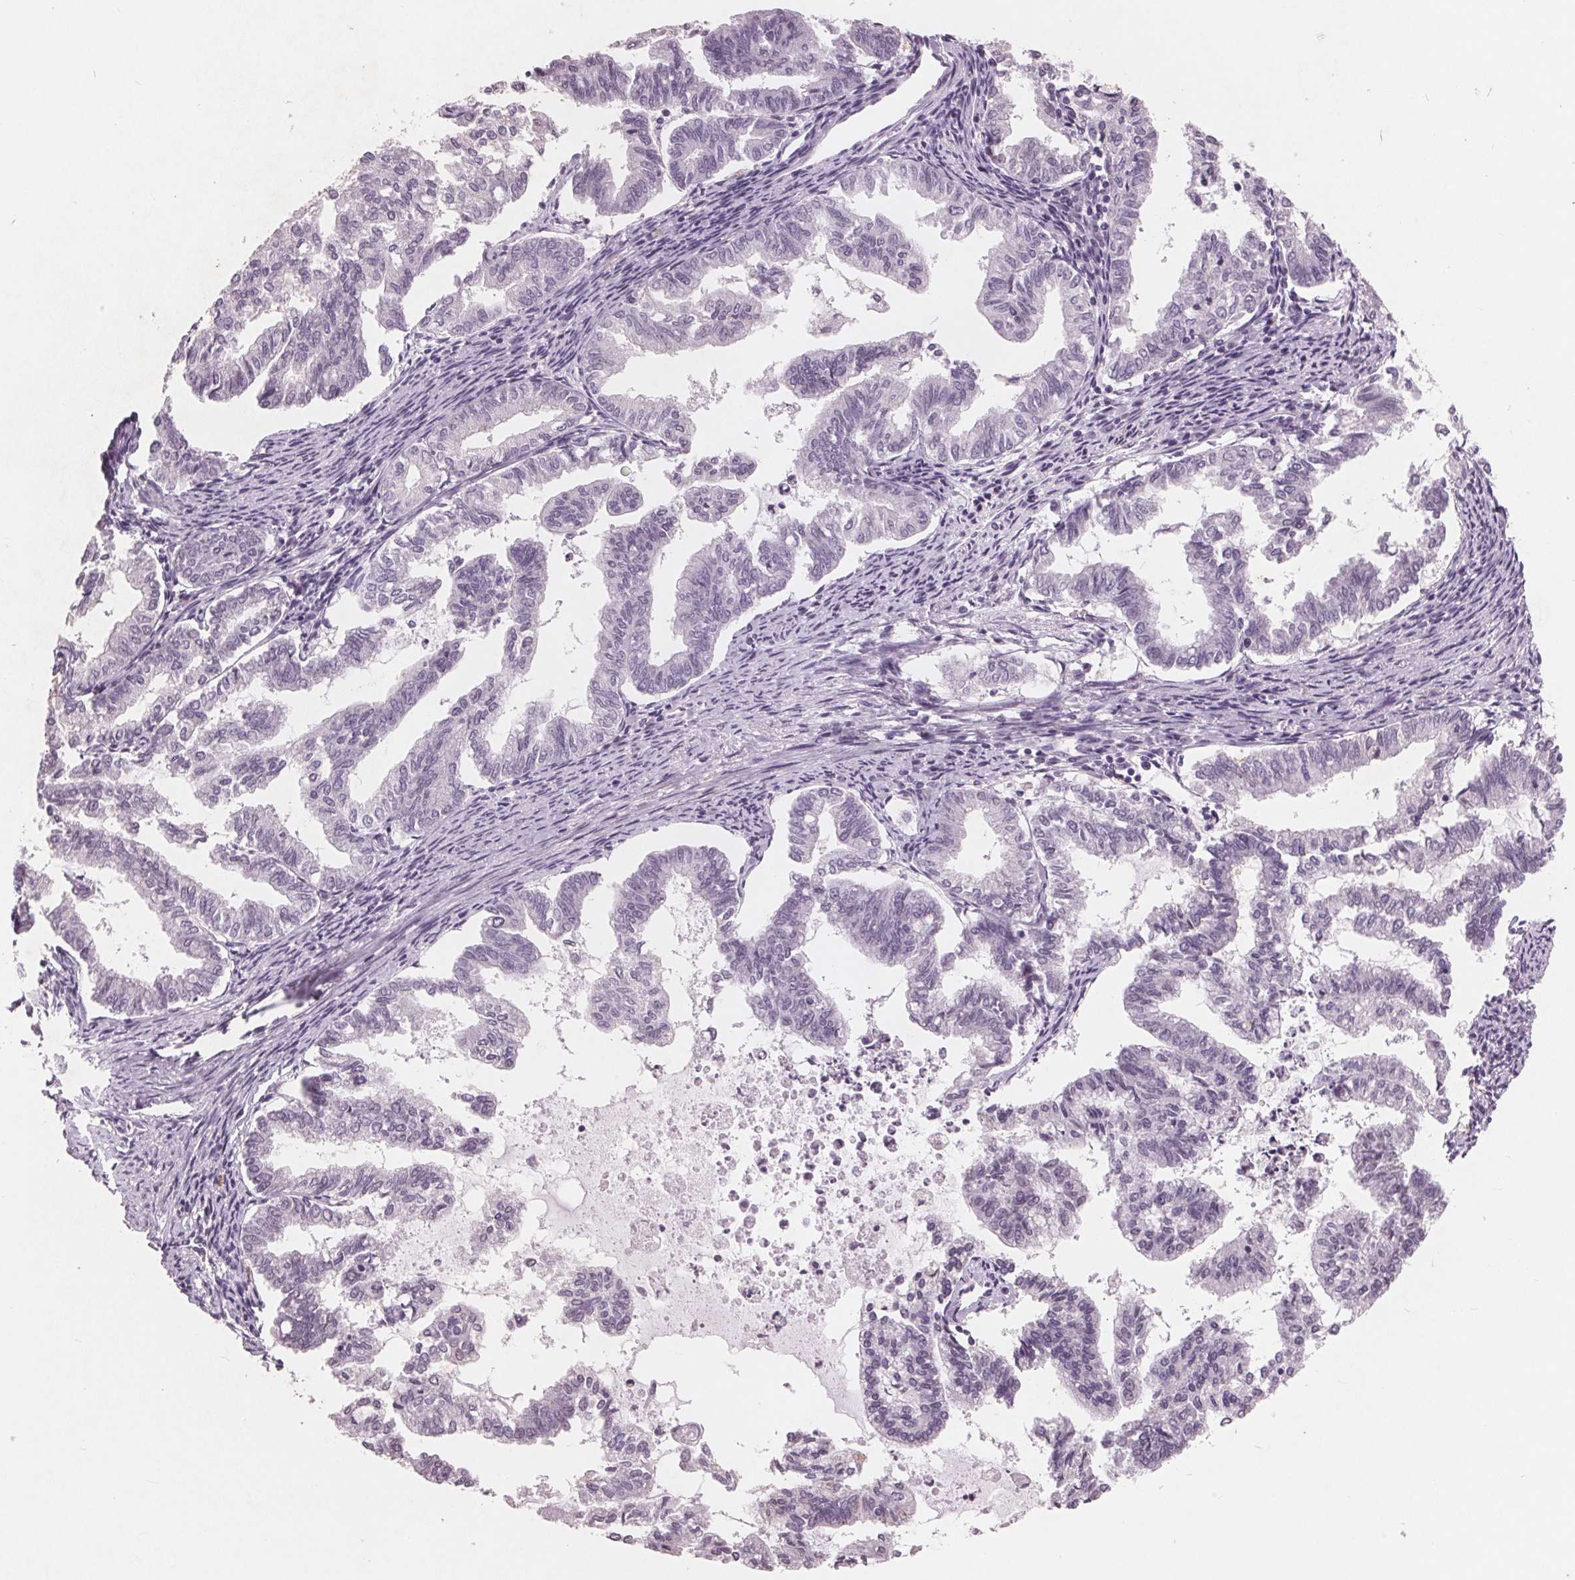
{"staining": {"intensity": "negative", "quantity": "none", "location": "none"}, "tissue": "endometrial cancer", "cell_type": "Tumor cells", "image_type": "cancer", "snomed": [{"axis": "morphology", "description": "Adenocarcinoma, NOS"}, {"axis": "topography", "description": "Endometrium"}], "caption": "Immunohistochemistry image of neoplastic tissue: endometrial cancer (adenocarcinoma) stained with DAB (3,3'-diaminobenzidine) exhibits no significant protein positivity in tumor cells. (IHC, brightfield microscopy, high magnification).", "gene": "PTPN14", "patient": {"sex": "female", "age": 79}}